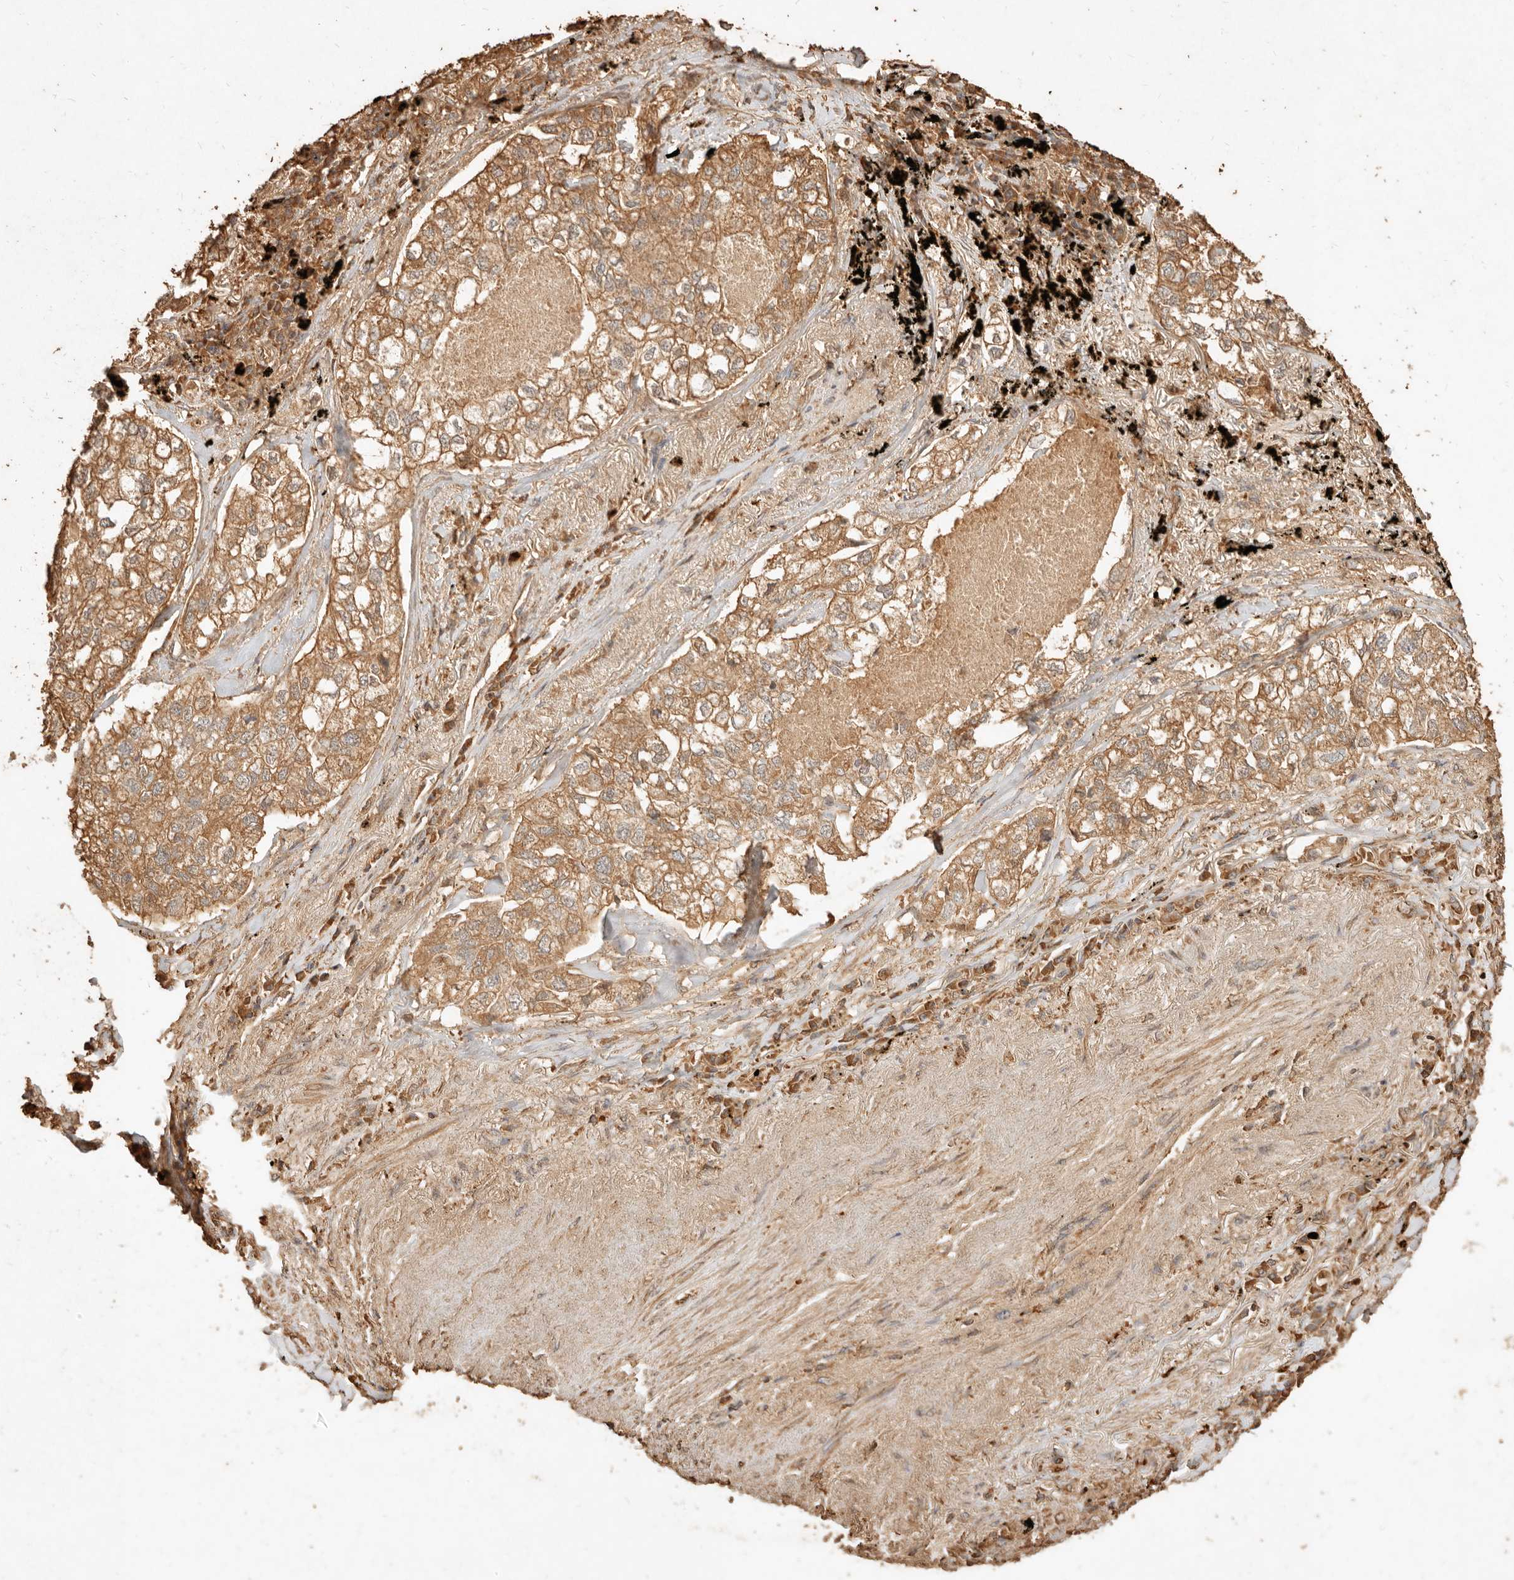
{"staining": {"intensity": "moderate", "quantity": ">75%", "location": "cytoplasmic/membranous"}, "tissue": "lung cancer", "cell_type": "Tumor cells", "image_type": "cancer", "snomed": [{"axis": "morphology", "description": "Adenocarcinoma, NOS"}, {"axis": "topography", "description": "Lung"}], "caption": "A brown stain labels moderate cytoplasmic/membranous positivity of a protein in adenocarcinoma (lung) tumor cells. (DAB IHC, brown staining for protein, blue staining for nuclei).", "gene": "FAM180B", "patient": {"sex": "male", "age": 65}}